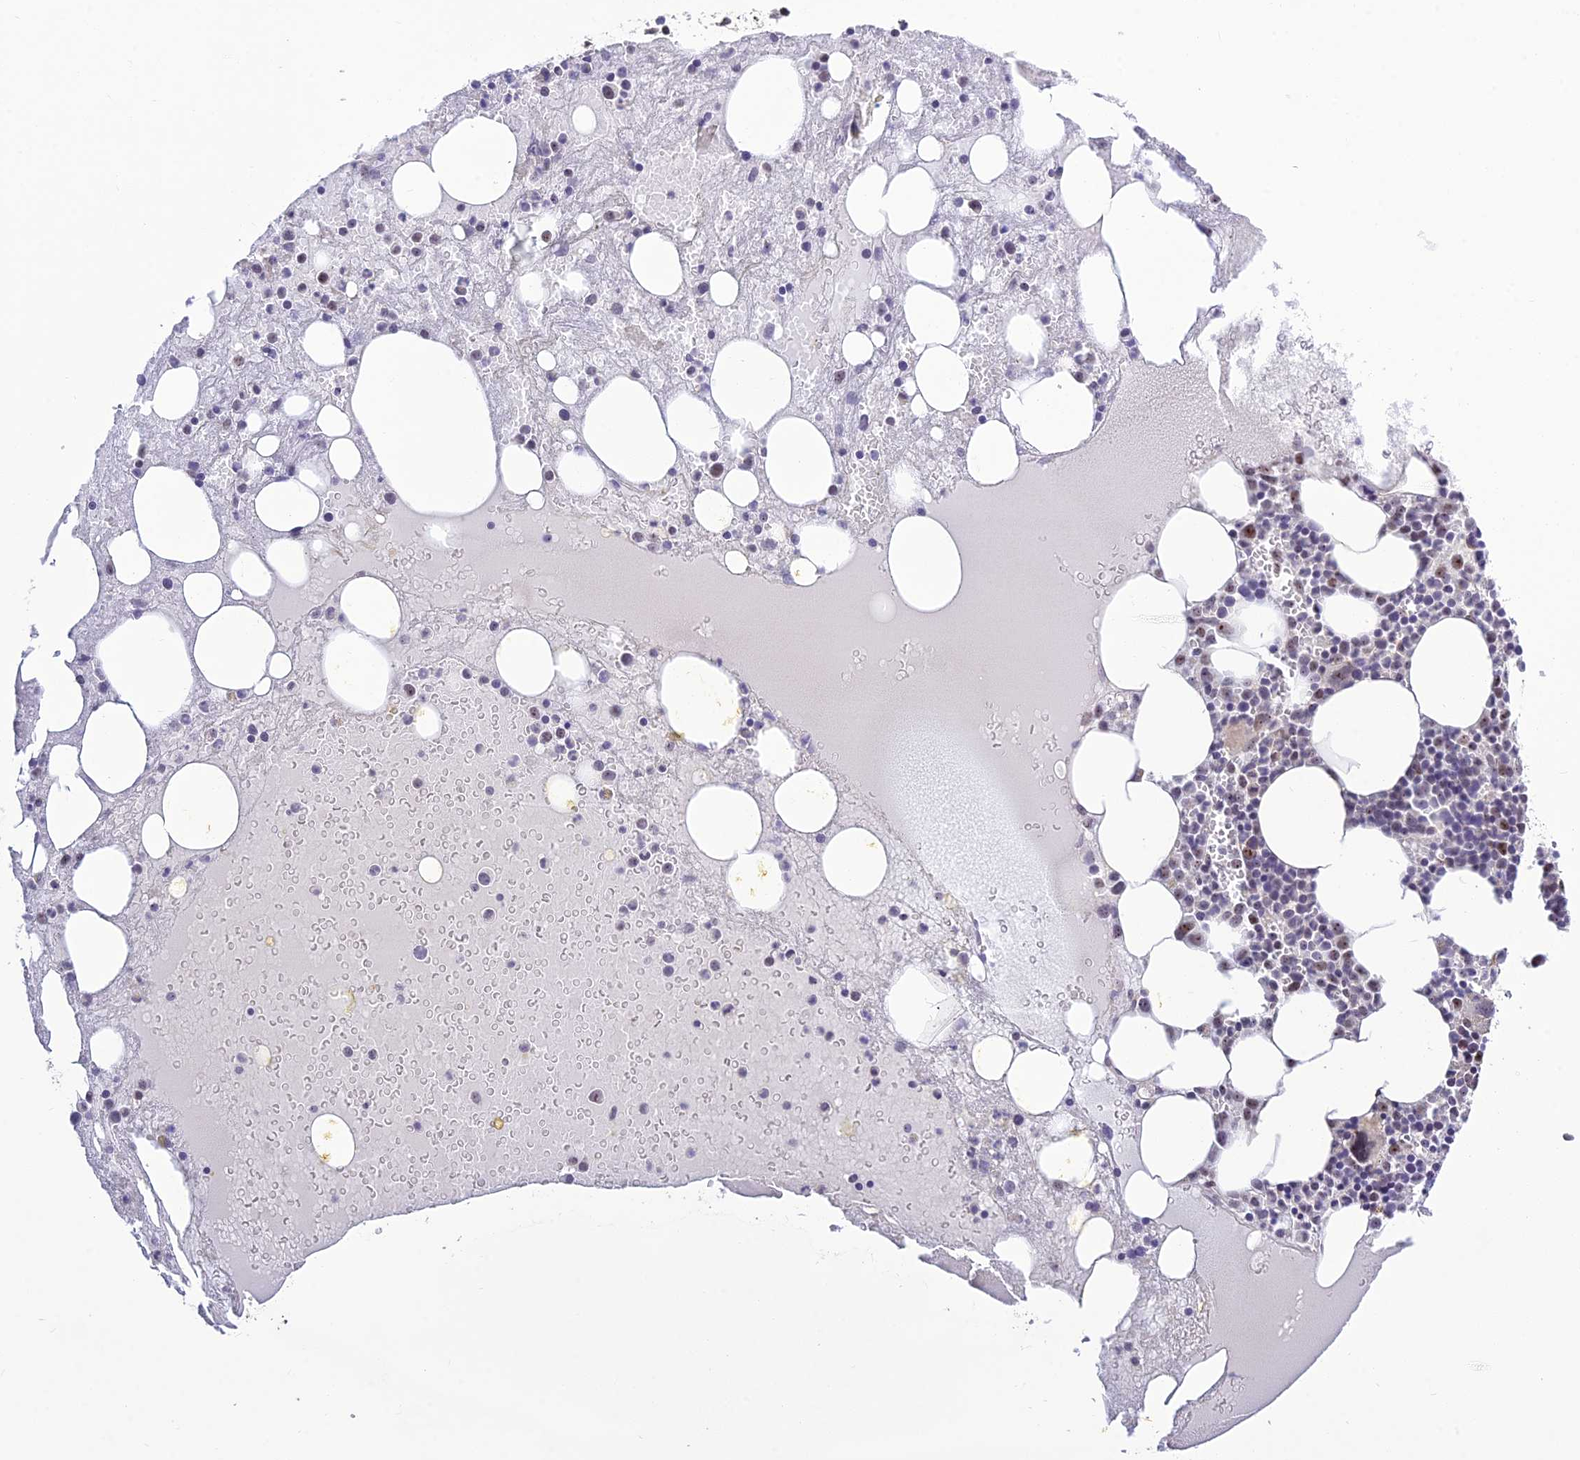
{"staining": {"intensity": "weak", "quantity": "<25%", "location": "cytoplasmic/membranous"}, "tissue": "bone marrow", "cell_type": "Hematopoietic cells", "image_type": "normal", "snomed": [{"axis": "morphology", "description": "Normal tissue, NOS"}, {"axis": "topography", "description": "Bone marrow"}], "caption": "Bone marrow stained for a protein using immunohistochemistry (IHC) shows no positivity hematopoietic cells.", "gene": "POLR1G", "patient": {"sex": "male", "age": 61}}